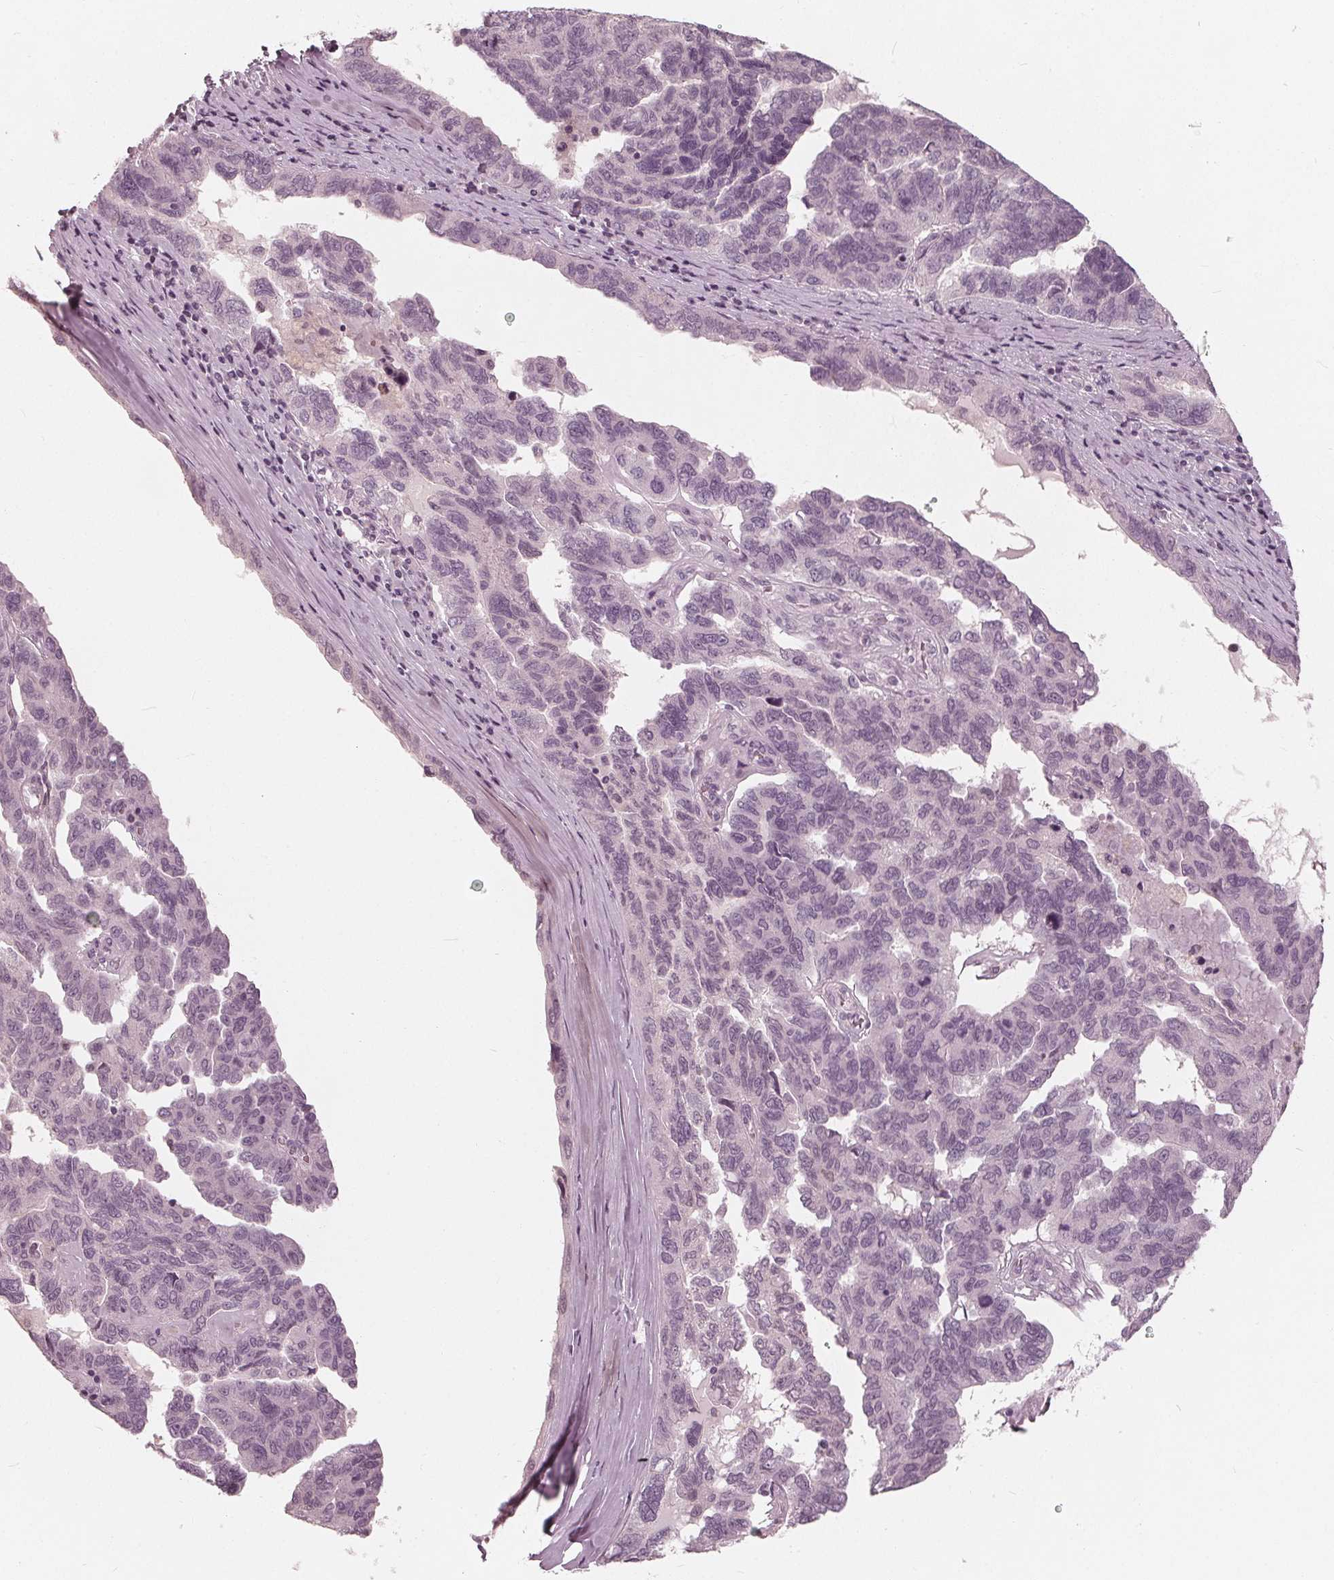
{"staining": {"intensity": "negative", "quantity": "none", "location": "none"}, "tissue": "ovarian cancer", "cell_type": "Tumor cells", "image_type": "cancer", "snomed": [{"axis": "morphology", "description": "Cystadenocarcinoma, serous, NOS"}, {"axis": "topography", "description": "Ovary"}], "caption": "Immunohistochemistry (IHC) micrograph of neoplastic tissue: human ovarian serous cystadenocarcinoma stained with DAB reveals no significant protein expression in tumor cells. (DAB (3,3'-diaminobenzidine) IHC visualized using brightfield microscopy, high magnification).", "gene": "SAT2", "patient": {"sex": "female", "age": 64}}